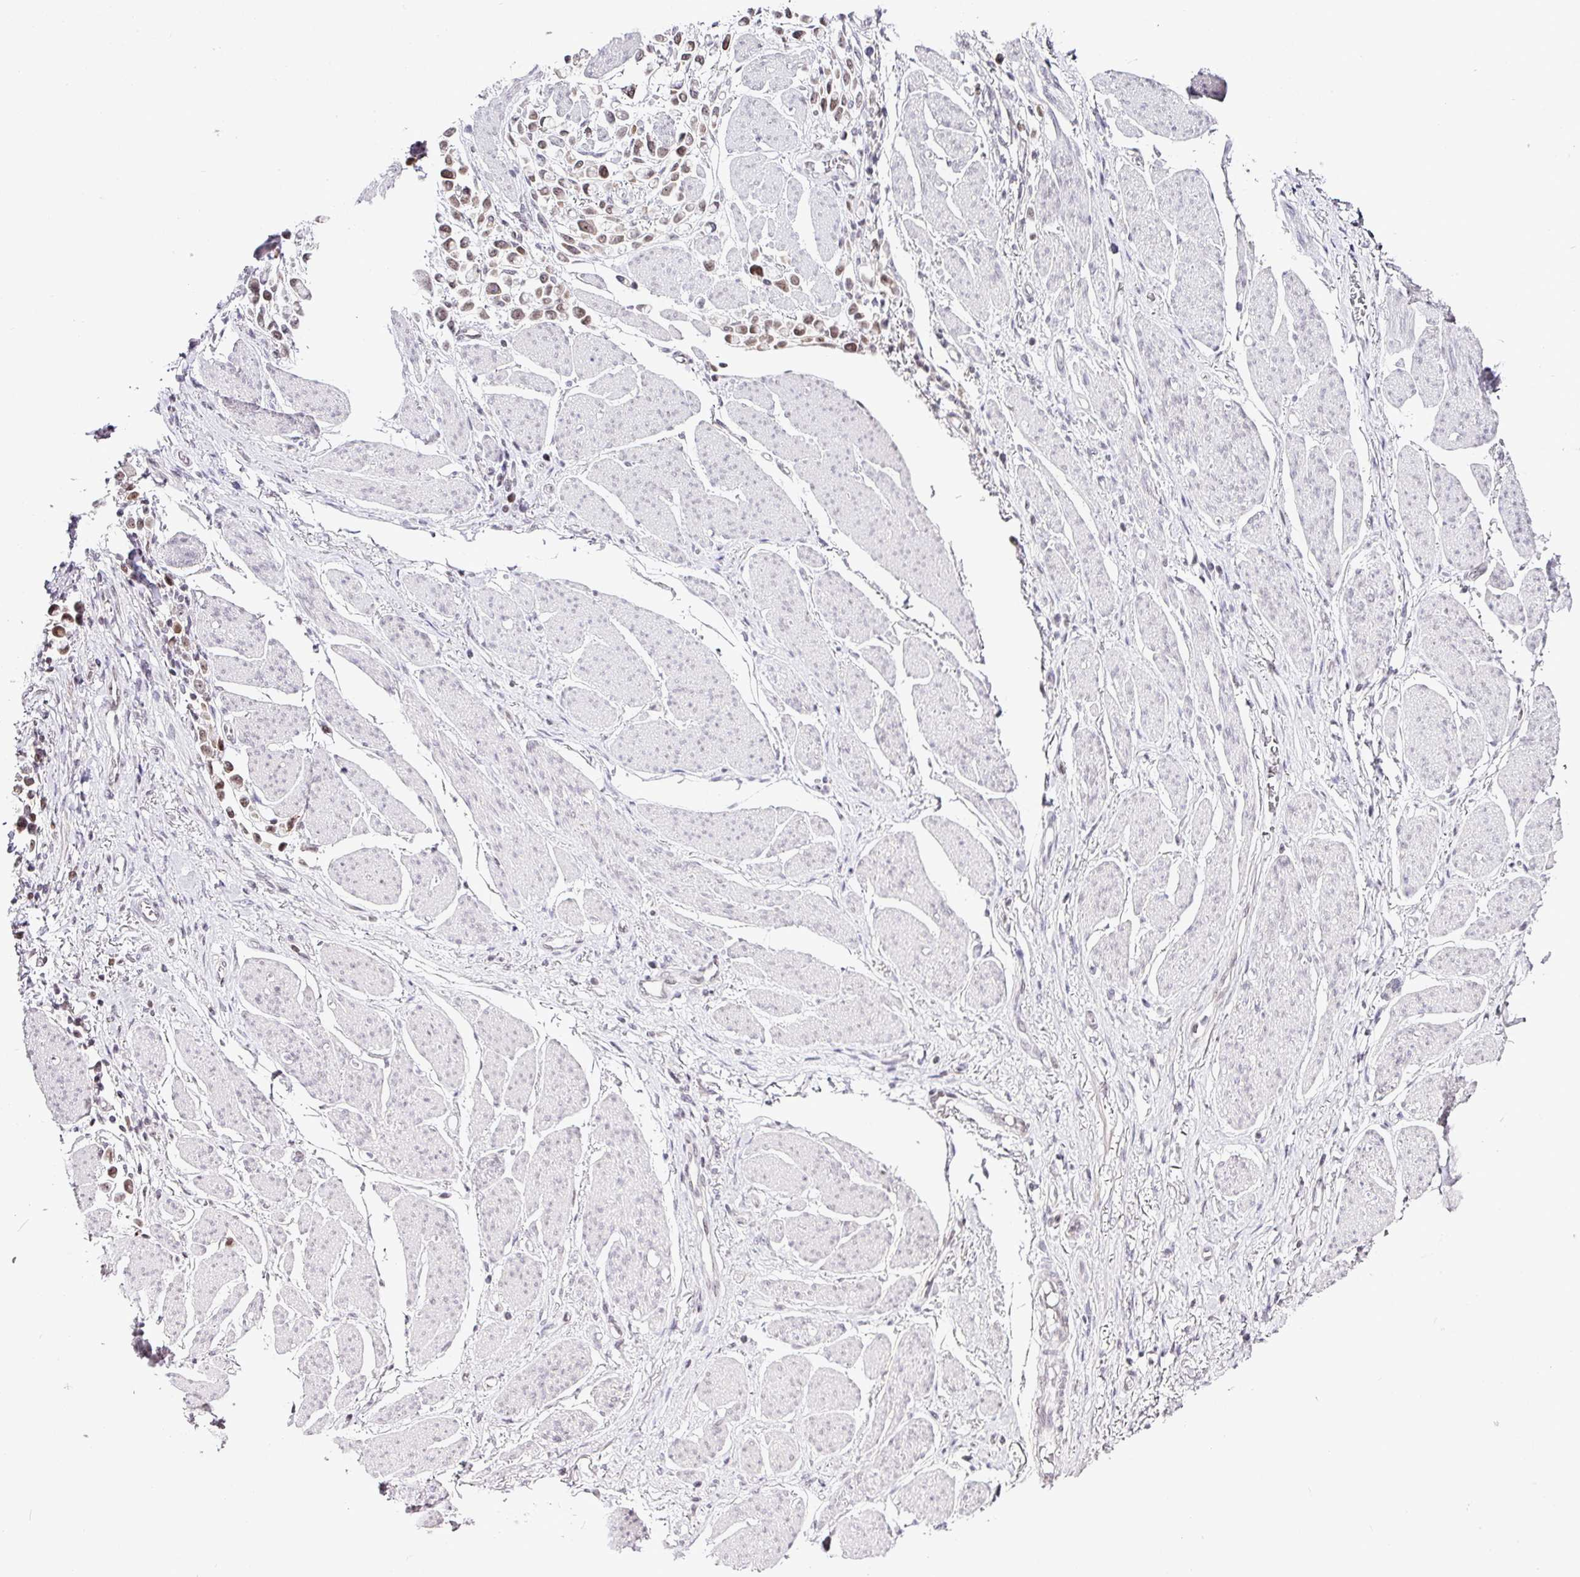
{"staining": {"intensity": "moderate", "quantity": ">75%", "location": "nuclear"}, "tissue": "stomach cancer", "cell_type": "Tumor cells", "image_type": "cancer", "snomed": [{"axis": "morphology", "description": "Adenocarcinoma, NOS"}, {"axis": "topography", "description": "Stomach"}], "caption": "This is an image of immunohistochemistry staining of stomach adenocarcinoma, which shows moderate expression in the nuclear of tumor cells.", "gene": "FAM32A", "patient": {"sex": "female", "age": 81}}